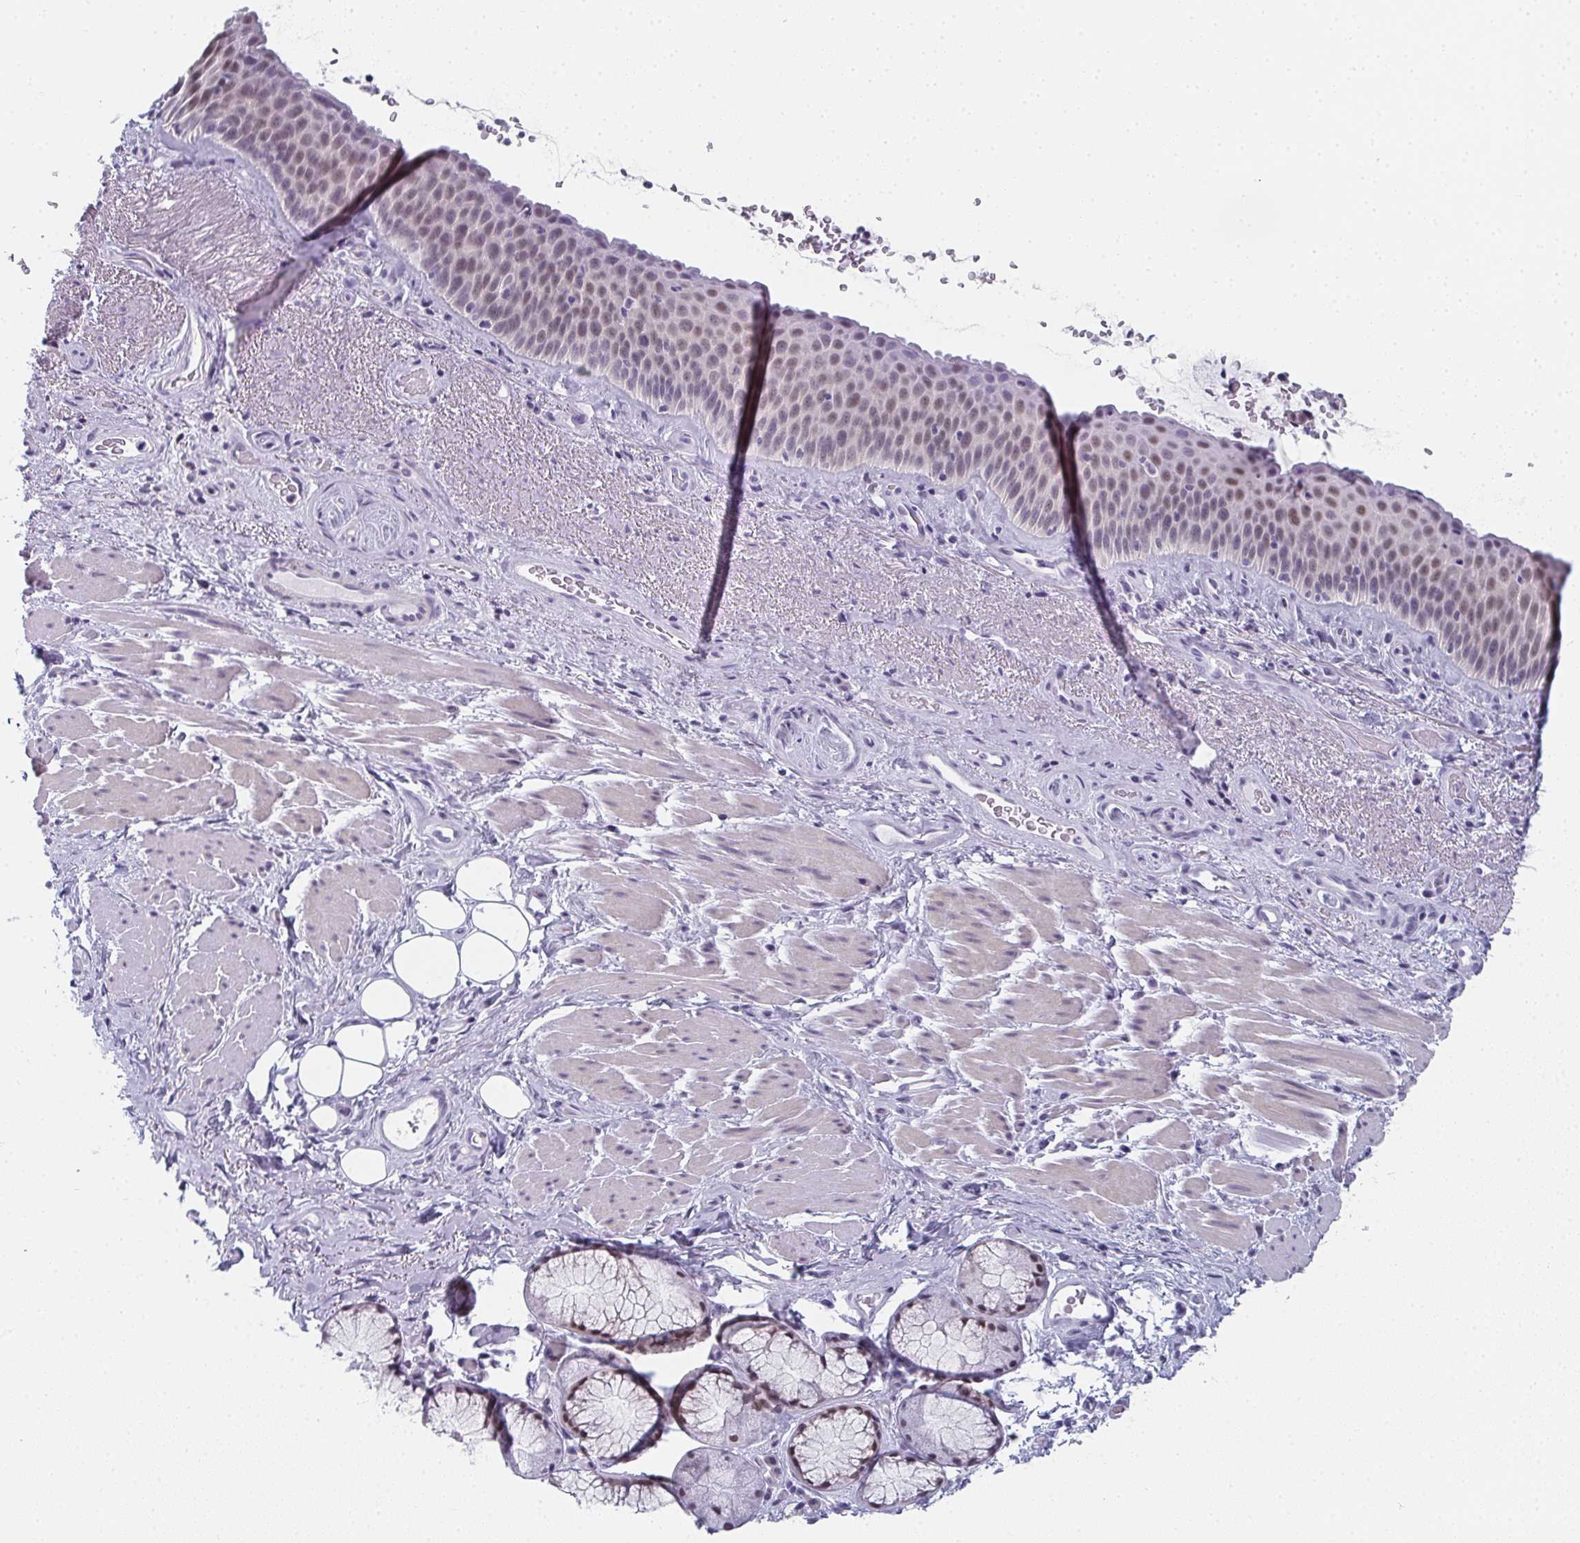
{"staining": {"intensity": "moderate", "quantity": "<25%", "location": "nuclear"}, "tissue": "bronchus", "cell_type": "Respiratory epithelial cells", "image_type": "normal", "snomed": [{"axis": "morphology", "description": "Normal tissue, NOS"}, {"axis": "topography", "description": "Bronchus"}], "caption": "A histopathology image showing moderate nuclear positivity in about <25% of respiratory epithelial cells in unremarkable bronchus, as visualized by brown immunohistochemical staining.", "gene": "PYCR3", "patient": {"sex": "male", "age": 48}}